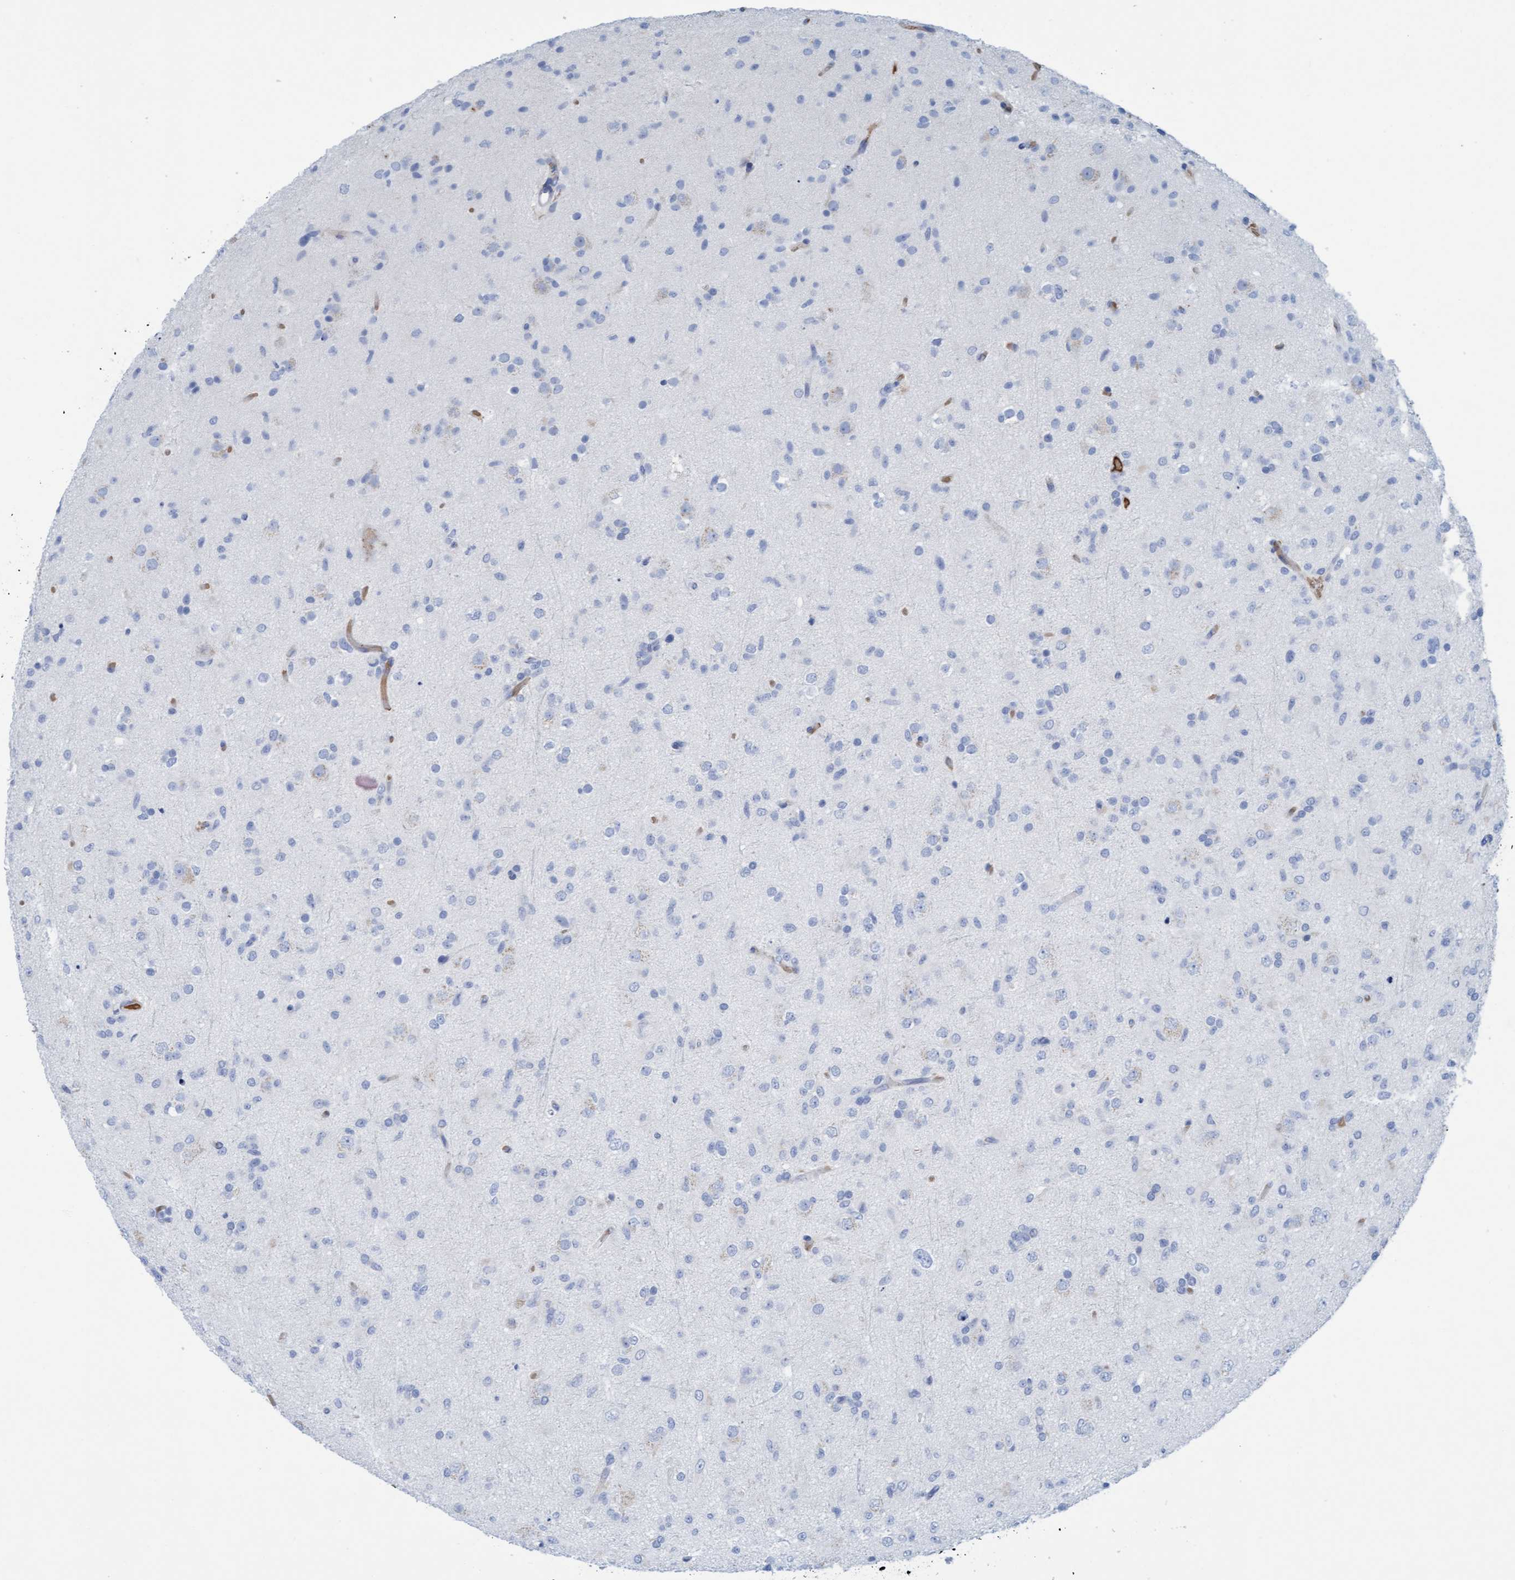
{"staining": {"intensity": "negative", "quantity": "none", "location": "none"}, "tissue": "glioma", "cell_type": "Tumor cells", "image_type": "cancer", "snomed": [{"axis": "morphology", "description": "Glioma, malignant, Low grade"}, {"axis": "topography", "description": "Brain"}], "caption": "IHC image of malignant low-grade glioma stained for a protein (brown), which exhibits no positivity in tumor cells. The staining is performed using DAB (3,3'-diaminobenzidine) brown chromogen with nuclei counter-stained in using hematoxylin.", "gene": "P2RX5", "patient": {"sex": "male", "age": 65}}